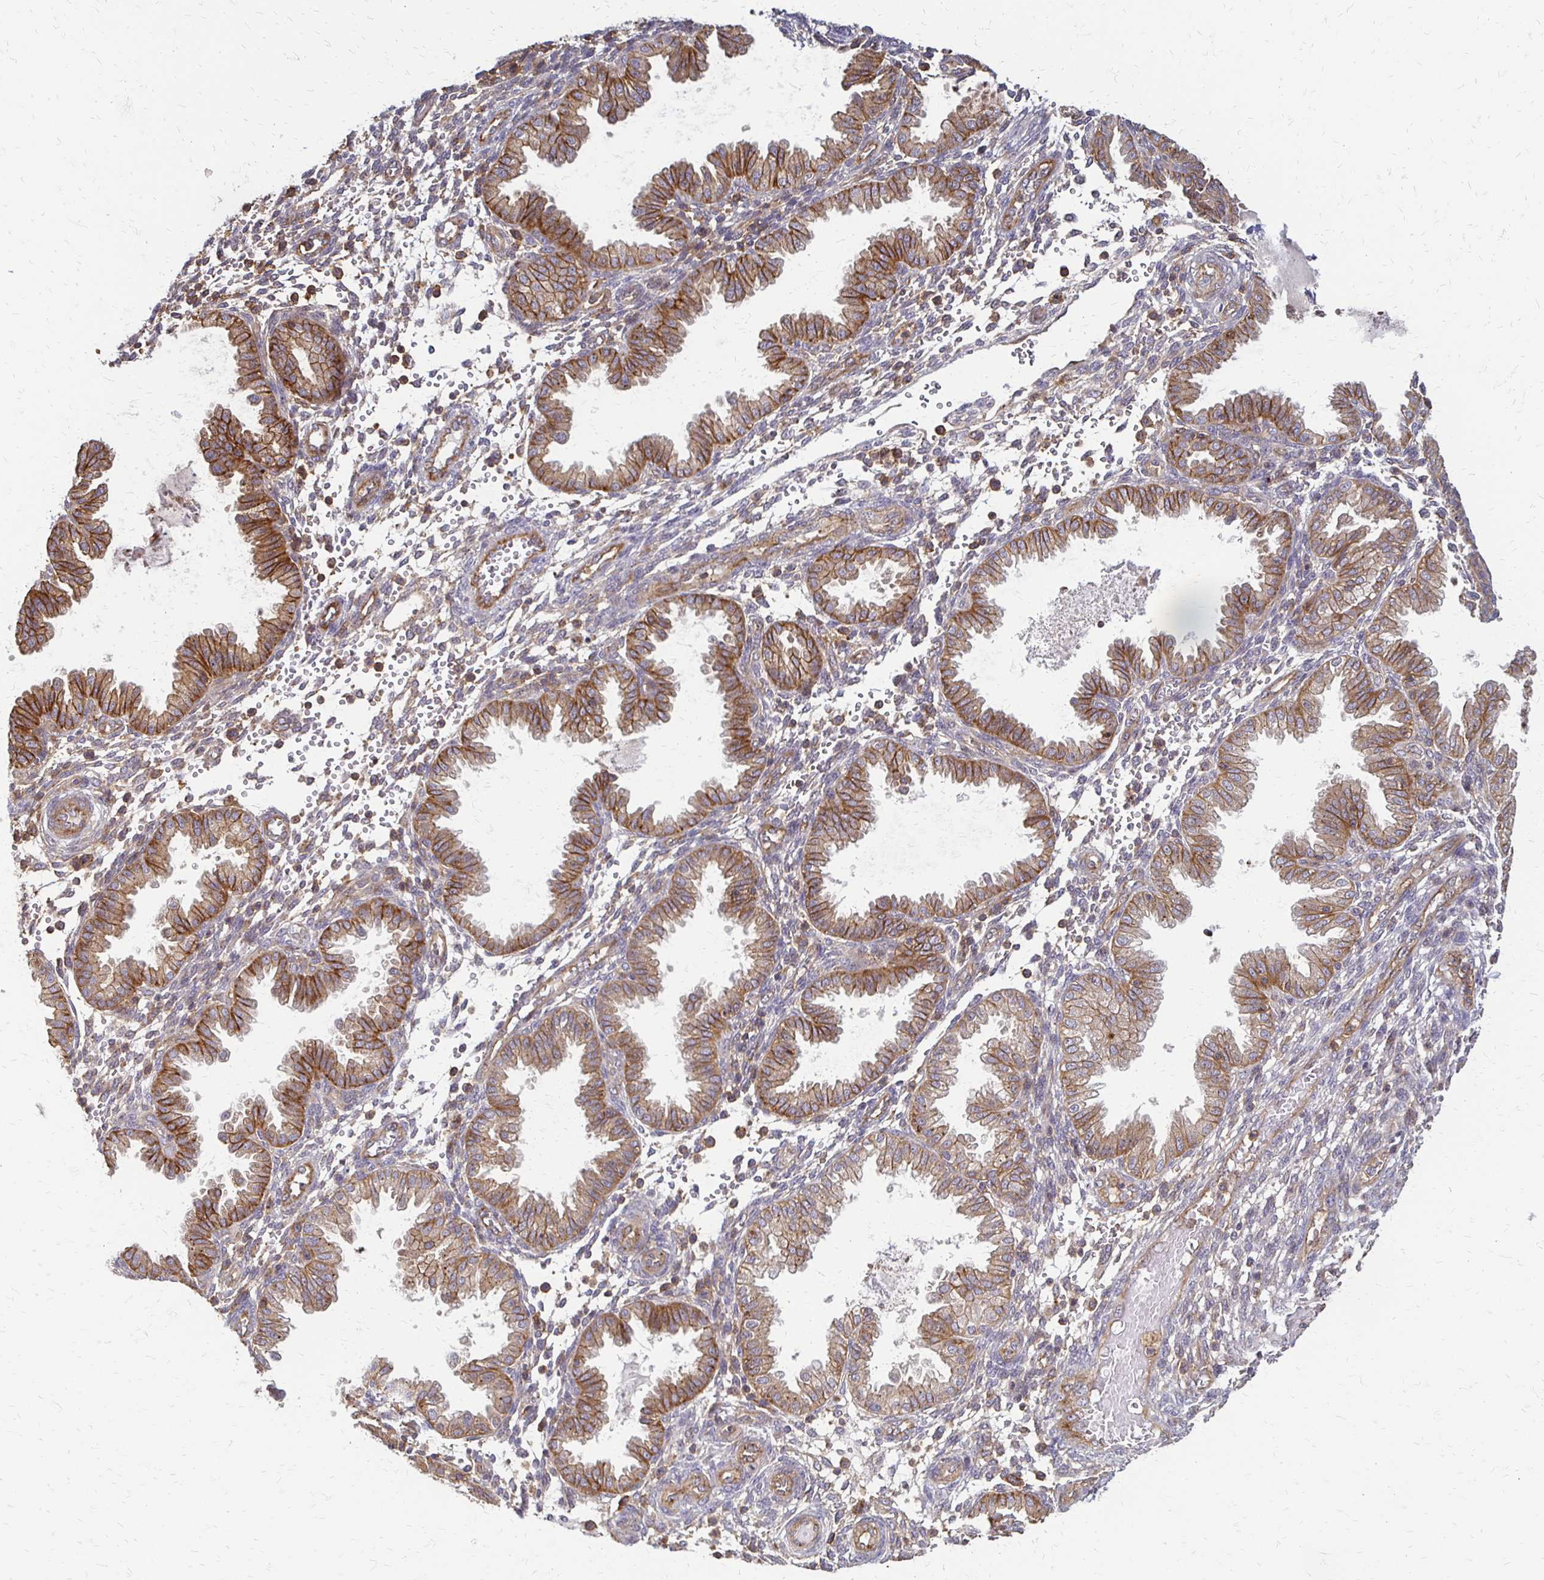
{"staining": {"intensity": "moderate", "quantity": "<25%", "location": "cytoplasmic/membranous"}, "tissue": "endometrium", "cell_type": "Cells in endometrial stroma", "image_type": "normal", "snomed": [{"axis": "morphology", "description": "Normal tissue, NOS"}, {"axis": "topography", "description": "Endometrium"}], "caption": "Cells in endometrial stroma demonstrate low levels of moderate cytoplasmic/membranous staining in about <25% of cells in benign human endometrium.", "gene": "SLC9A9", "patient": {"sex": "female", "age": 33}}